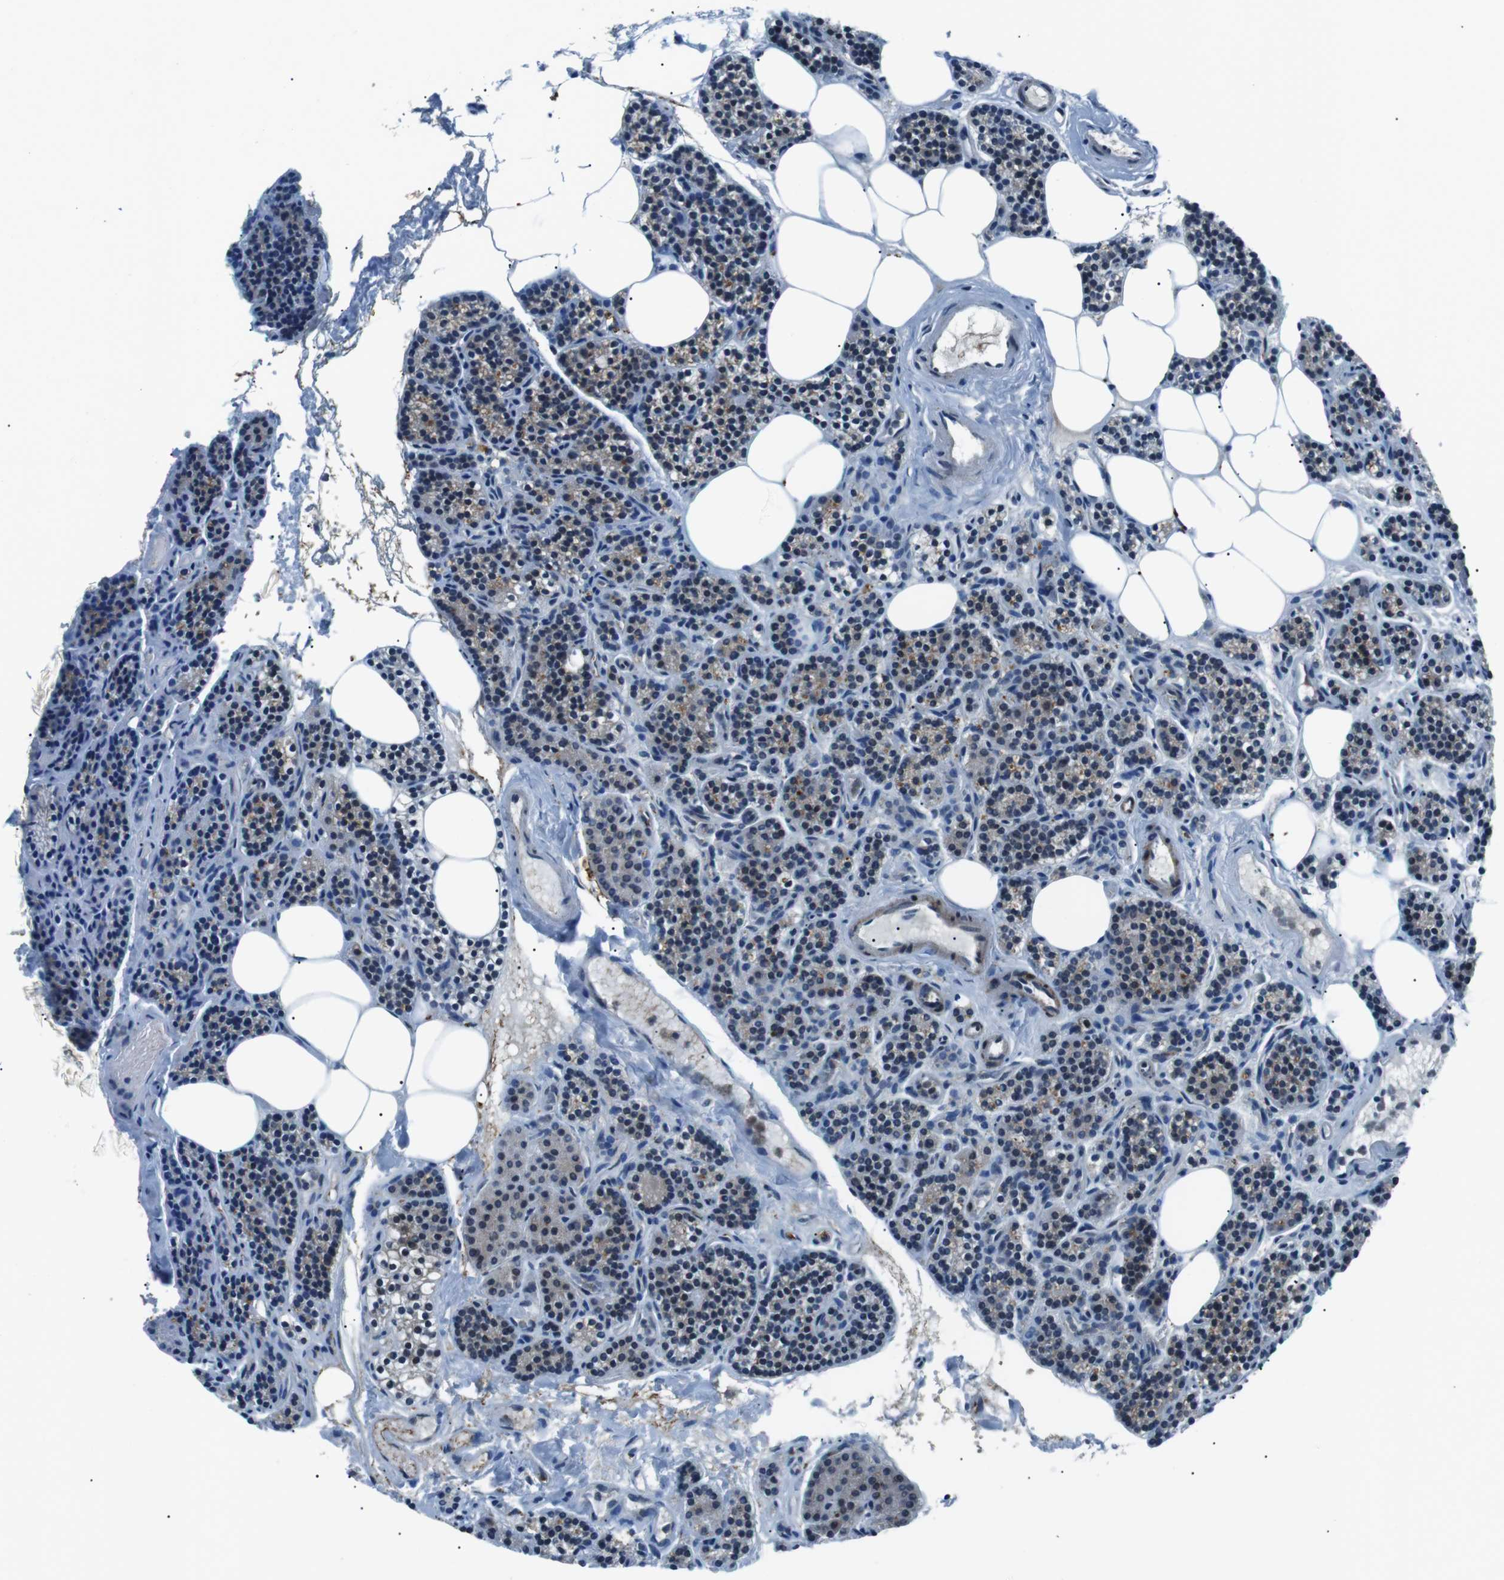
{"staining": {"intensity": "moderate", "quantity": ">75%", "location": "cytoplasmic/membranous"}, "tissue": "parathyroid gland", "cell_type": "Glandular cells", "image_type": "normal", "snomed": [{"axis": "morphology", "description": "Normal tissue, NOS"}, {"axis": "morphology", "description": "Adenoma, NOS"}, {"axis": "topography", "description": "Parathyroid gland"}], "caption": "Moderate cytoplasmic/membranous expression is seen in about >75% of glandular cells in benign parathyroid gland. Nuclei are stained in blue.", "gene": "BLNK", "patient": {"sex": "female", "age": 74}}